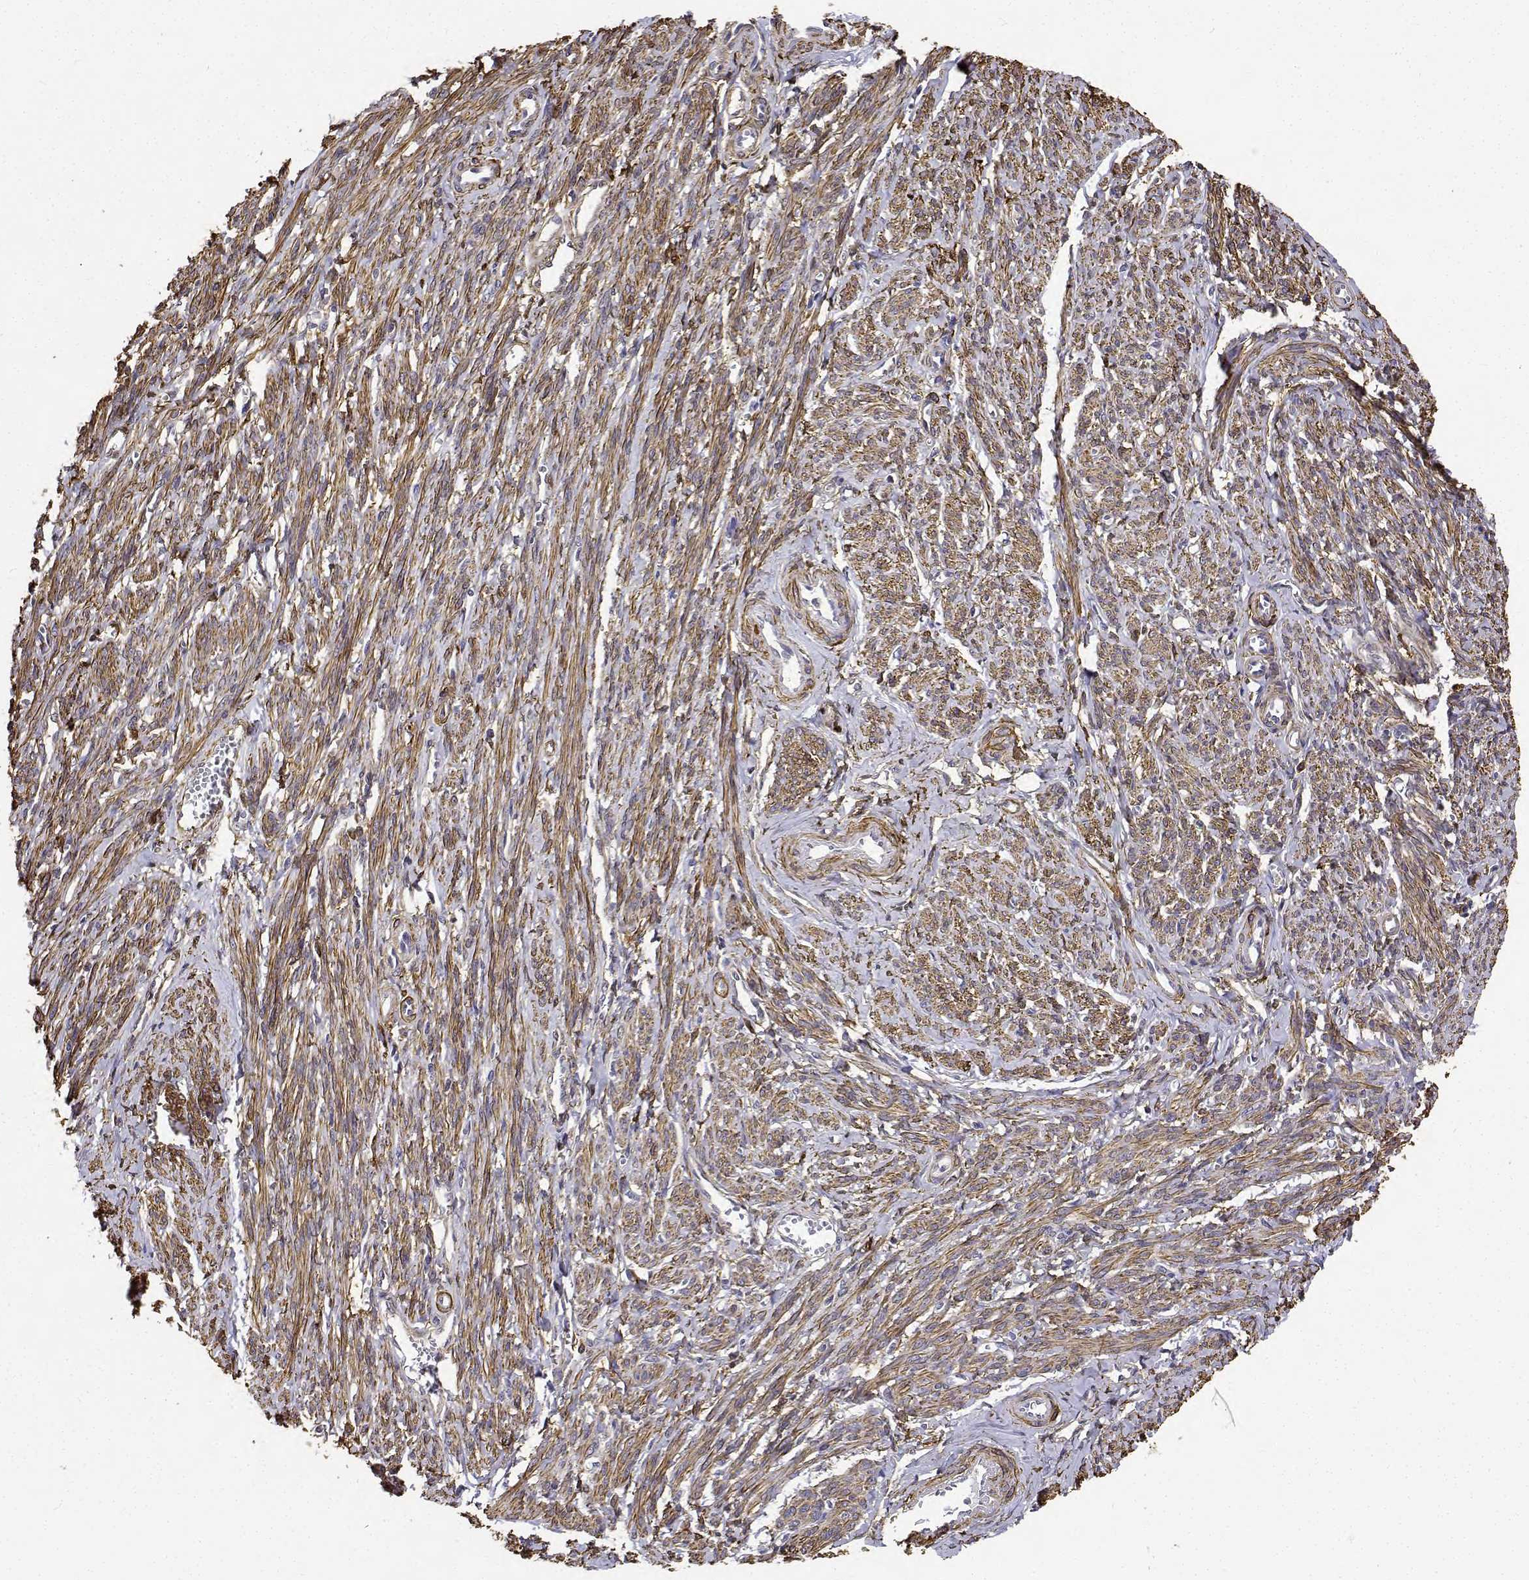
{"staining": {"intensity": "strong", "quantity": ">75%", "location": "cytoplasmic/membranous"}, "tissue": "smooth muscle", "cell_type": "Smooth muscle cells", "image_type": "normal", "snomed": [{"axis": "morphology", "description": "Normal tissue, NOS"}, {"axis": "topography", "description": "Smooth muscle"}], "caption": "Immunohistochemical staining of normal smooth muscle reveals strong cytoplasmic/membranous protein positivity in about >75% of smooth muscle cells.", "gene": "PCID2", "patient": {"sex": "female", "age": 65}}